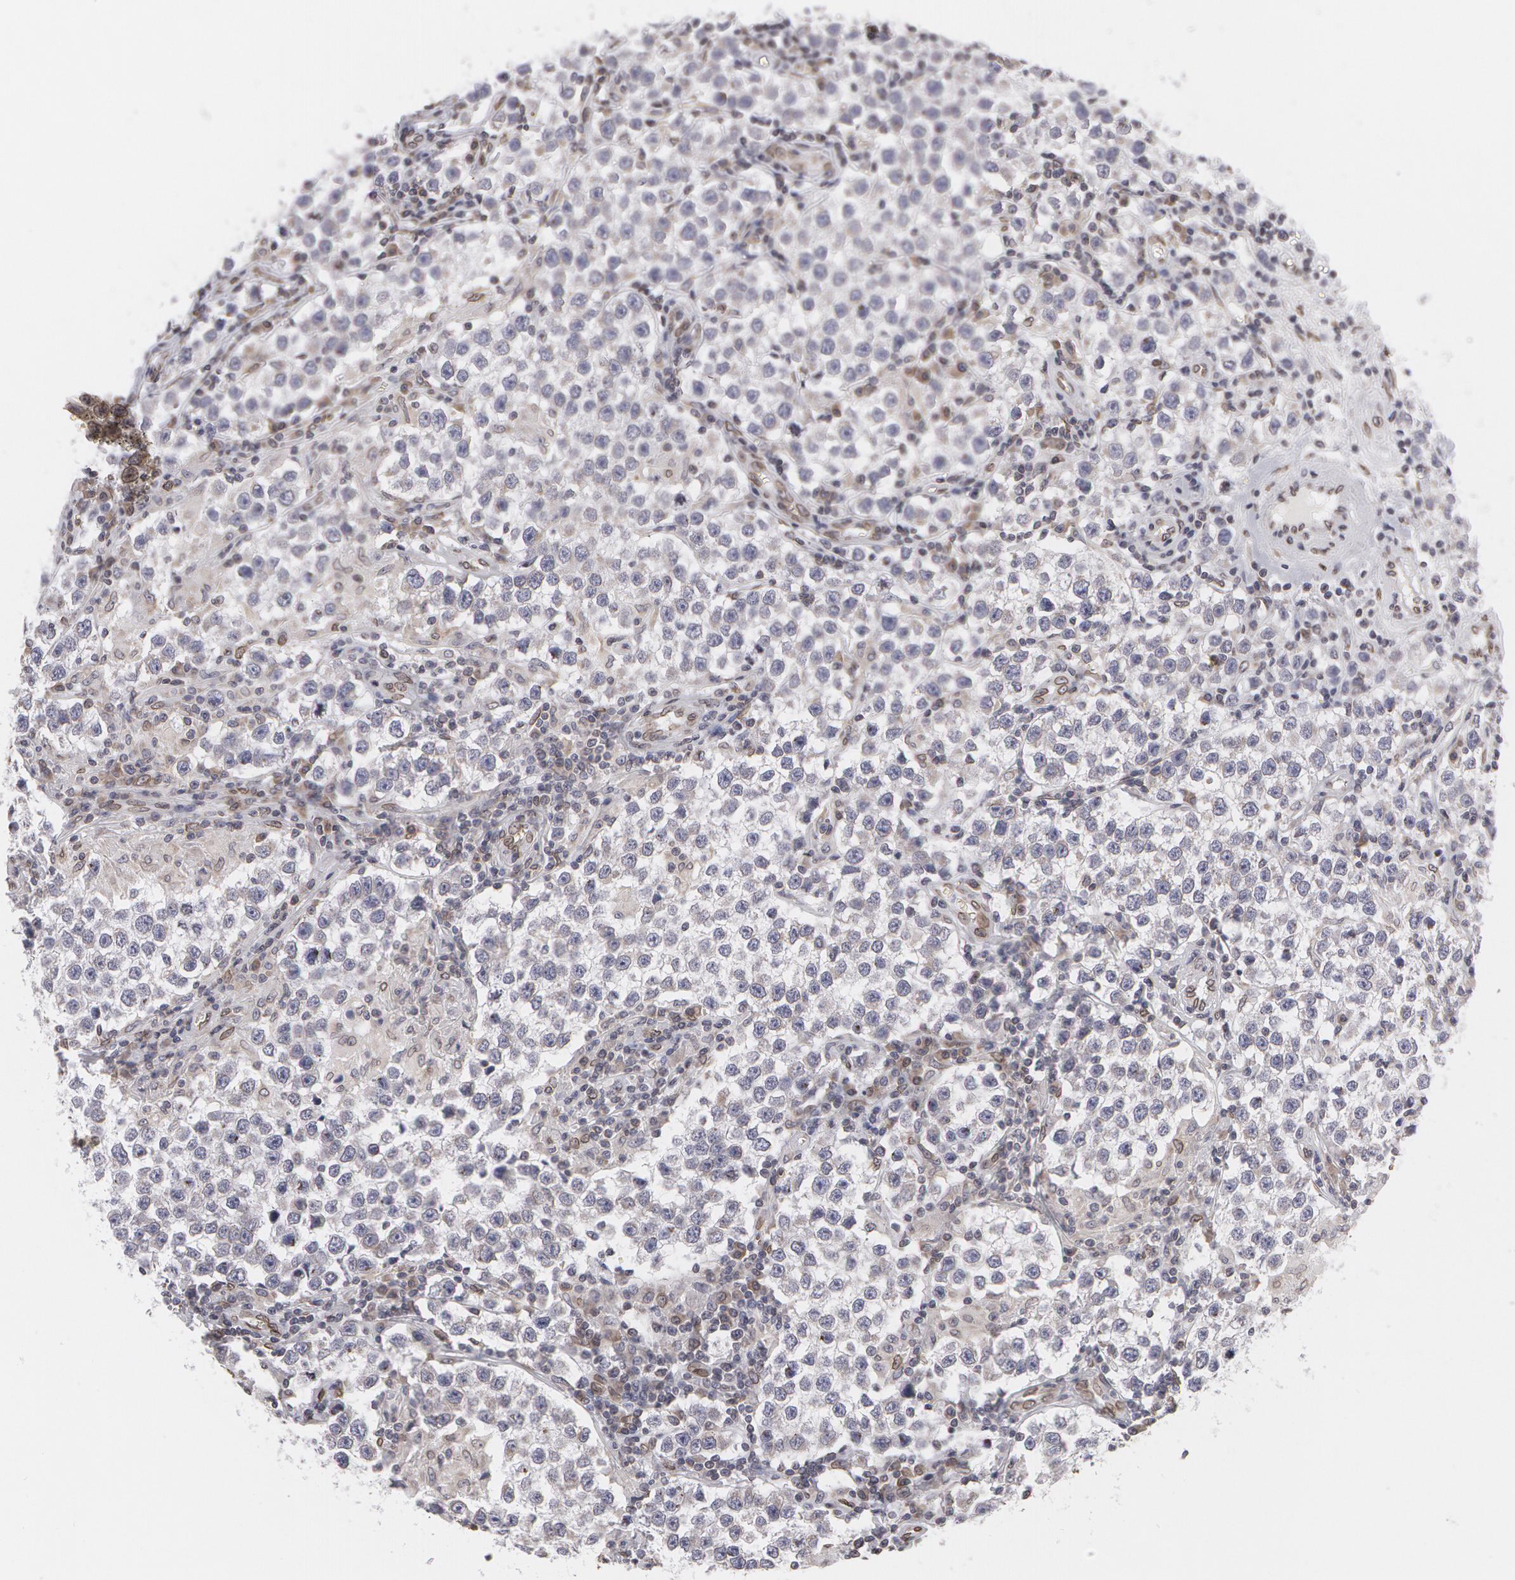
{"staining": {"intensity": "negative", "quantity": "none", "location": "none"}, "tissue": "testis cancer", "cell_type": "Tumor cells", "image_type": "cancer", "snomed": [{"axis": "morphology", "description": "Seminoma, NOS"}, {"axis": "topography", "description": "Testis"}], "caption": "IHC of human testis seminoma demonstrates no expression in tumor cells. (DAB IHC, high magnification).", "gene": "EMD", "patient": {"sex": "male", "age": 36}}